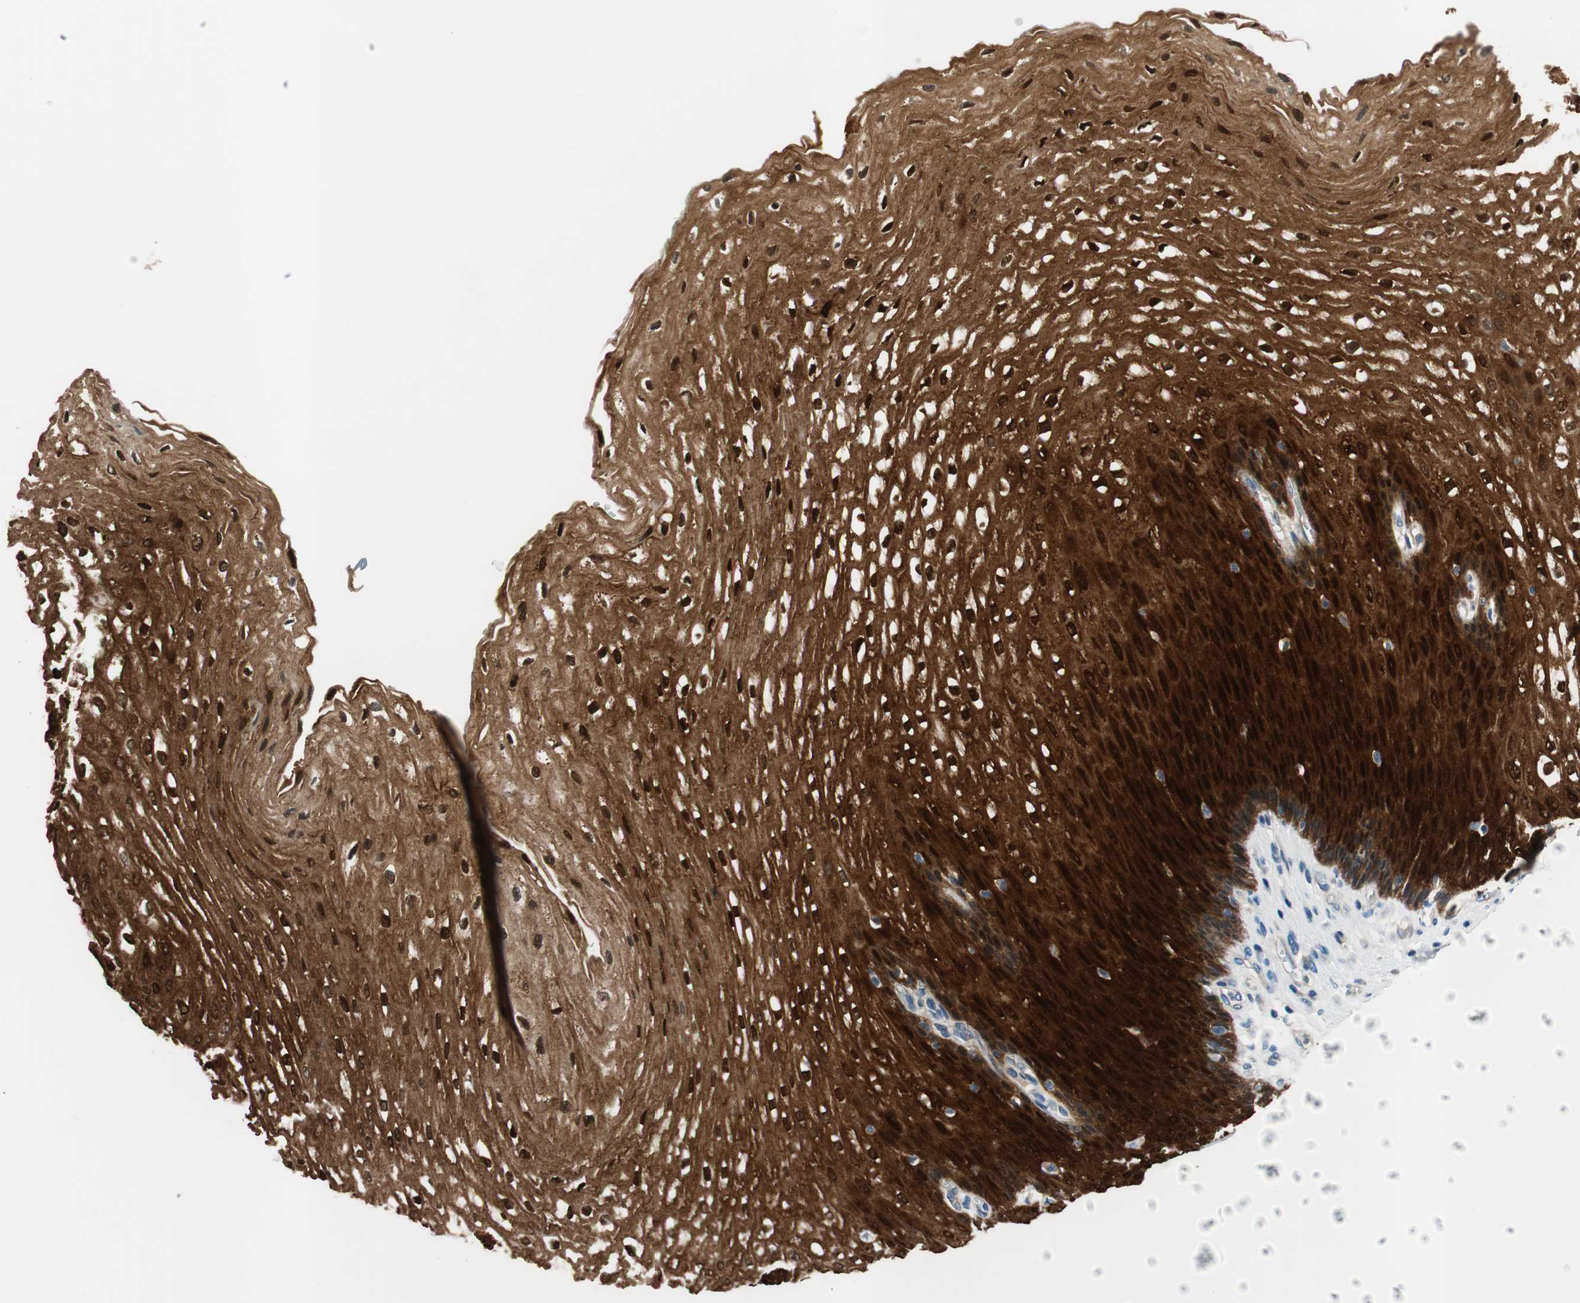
{"staining": {"intensity": "moderate", "quantity": ">75%", "location": "cytoplasmic/membranous,nuclear"}, "tissue": "esophagus", "cell_type": "Squamous epithelial cells", "image_type": "normal", "snomed": [{"axis": "morphology", "description": "Normal tissue, NOS"}, {"axis": "topography", "description": "Esophagus"}], "caption": "IHC (DAB) staining of normal human esophagus exhibits moderate cytoplasmic/membranous,nuclear protein expression in about >75% of squamous epithelial cells.", "gene": "CALML3", "patient": {"sex": "male", "age": 48}}